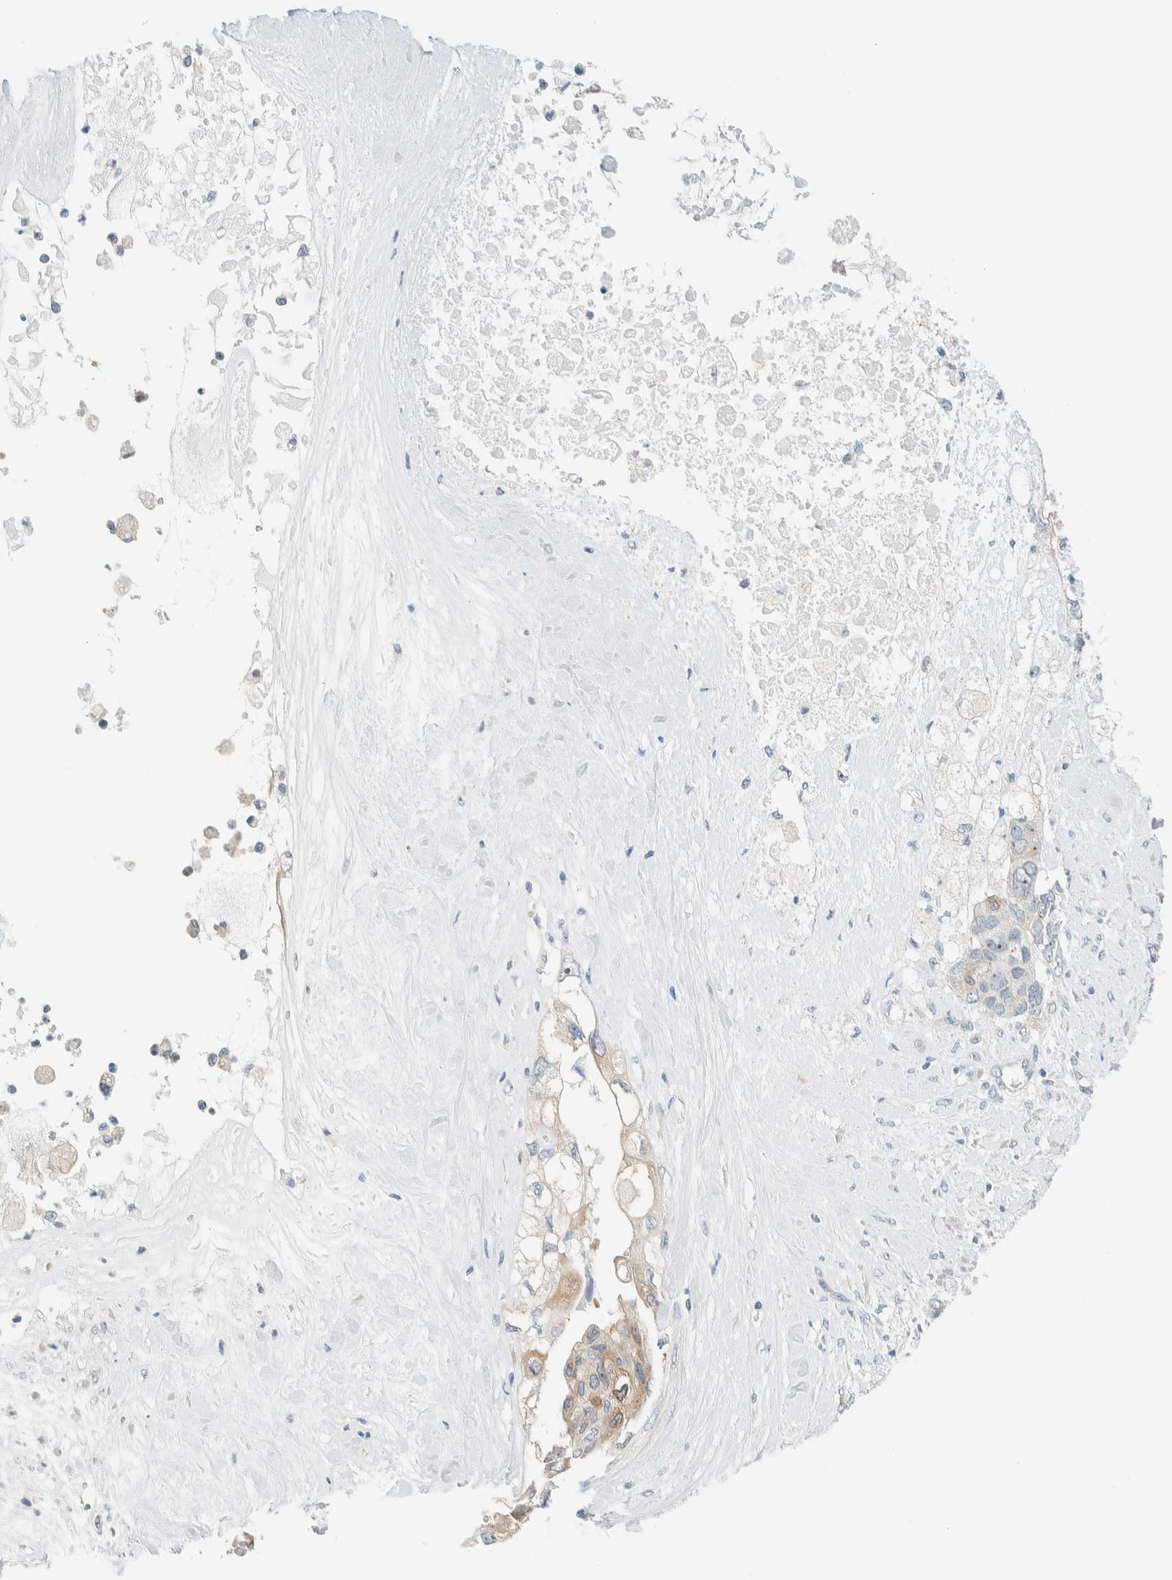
{"staining": {"intensity": "weak", "quantity": "25%-75%", "location": "cytoplasmic/membranous"}, "tissue": "pancreatic cancer", "cell_type": "Tumor cells", "image_type": "cancer", "snomed": [{"axis": "morphology", "description": "Adenocarcinoma, NOS"}, {"axis": "topography", "description": "Pancreas"}], "caption": "A photomicrograph of pancreatic cancer (adenocarcinoma) stained for a protein displays weak cytoplasmic/membranous brown staining in tumor cells.", "gene": "NDE1", "patient": {"sex": "female", "age": 56}}